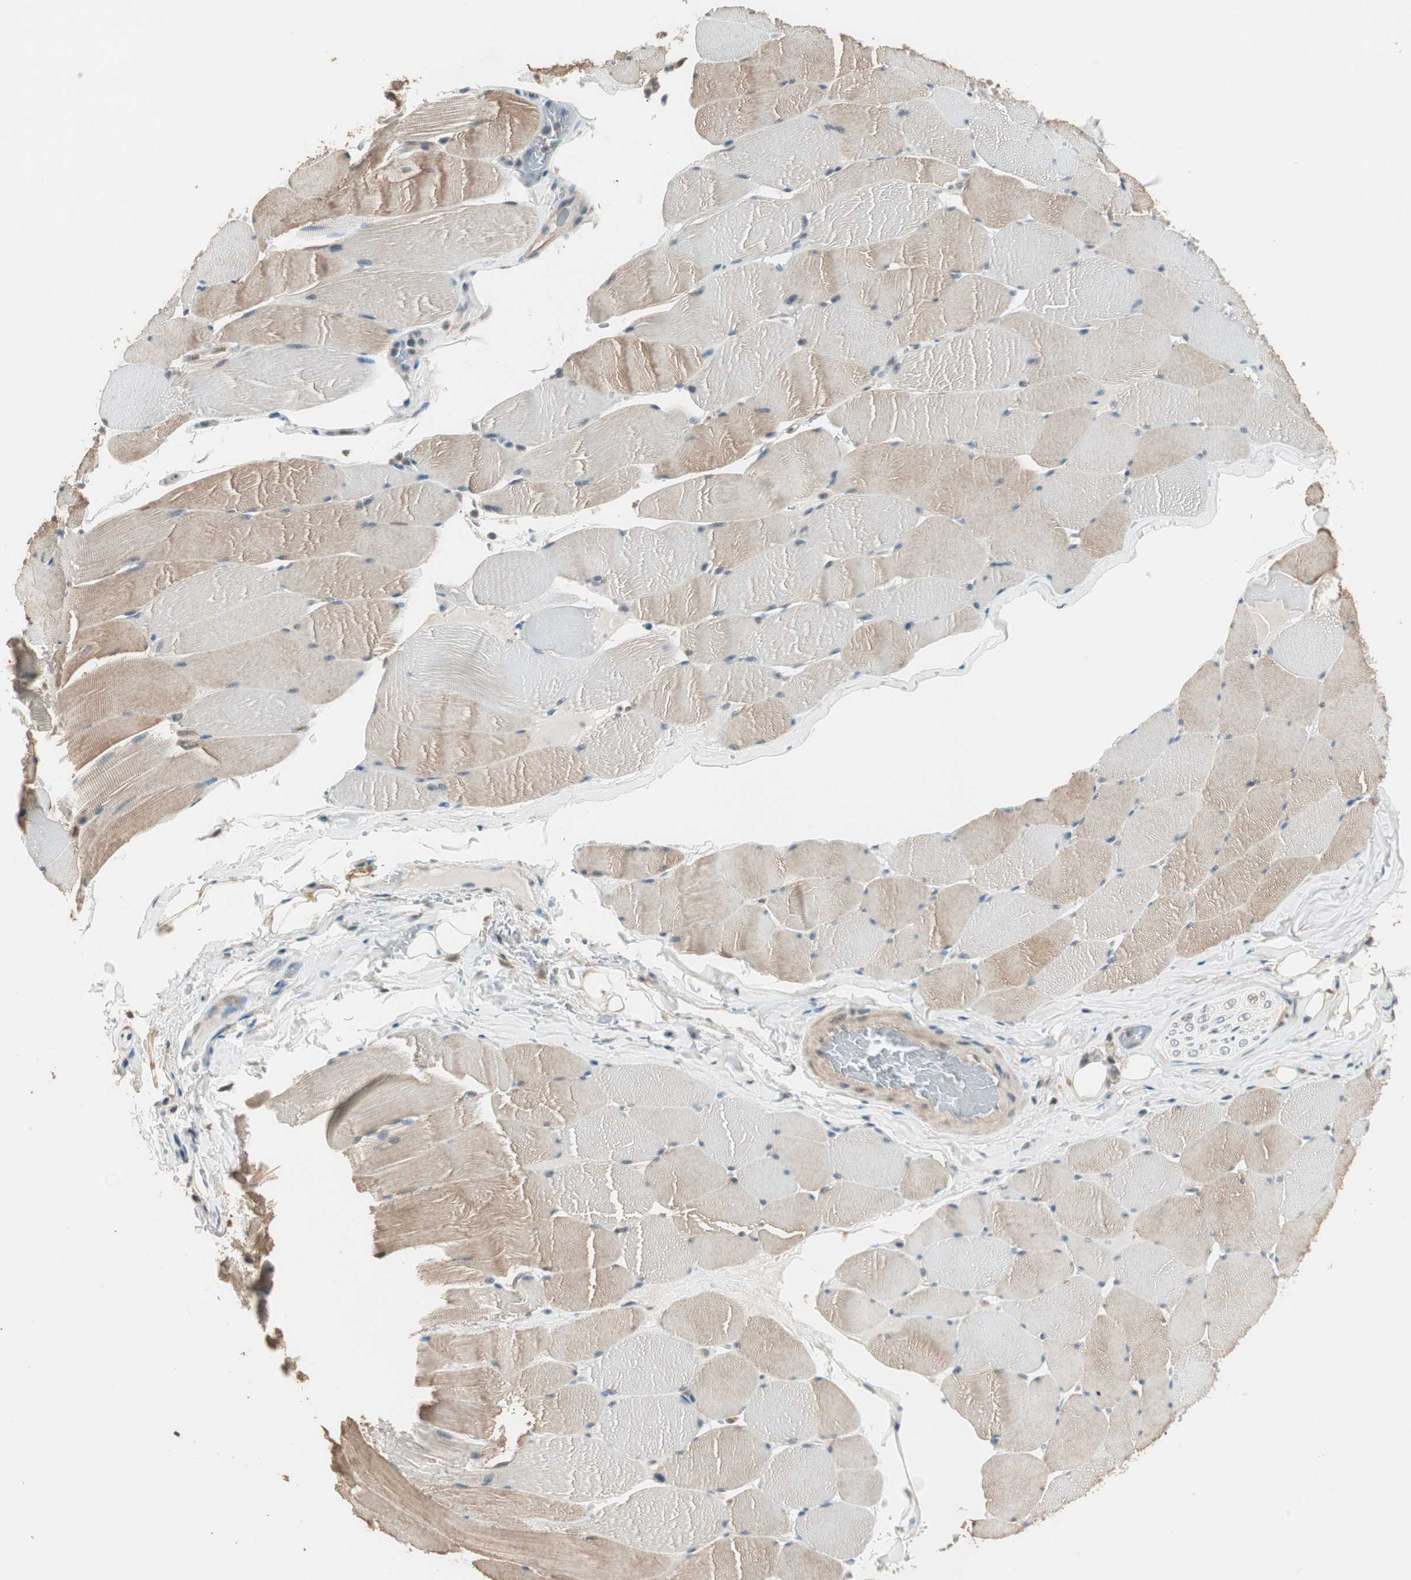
{"staining": {"intensity": "moderate", "quantity": ">75%", "location": "cytoplasmic/membranous"}, "tissue": "skeletal muscle", "cell_type": "Myocytes", "image_type": "normal", "snomed": [{"axis": "morphology", "description": "Normal tissue, NOS"}, {"axis": "topography", "description": "Skeletal muscle"}], "caption": "Protein staining of normal skeletal muscle shows moderate cytoplasmic/membranous expression in approximately >75% of myocytes.", "gene": "TRIM21", "patient": {"sex": "male", "age": 62}}